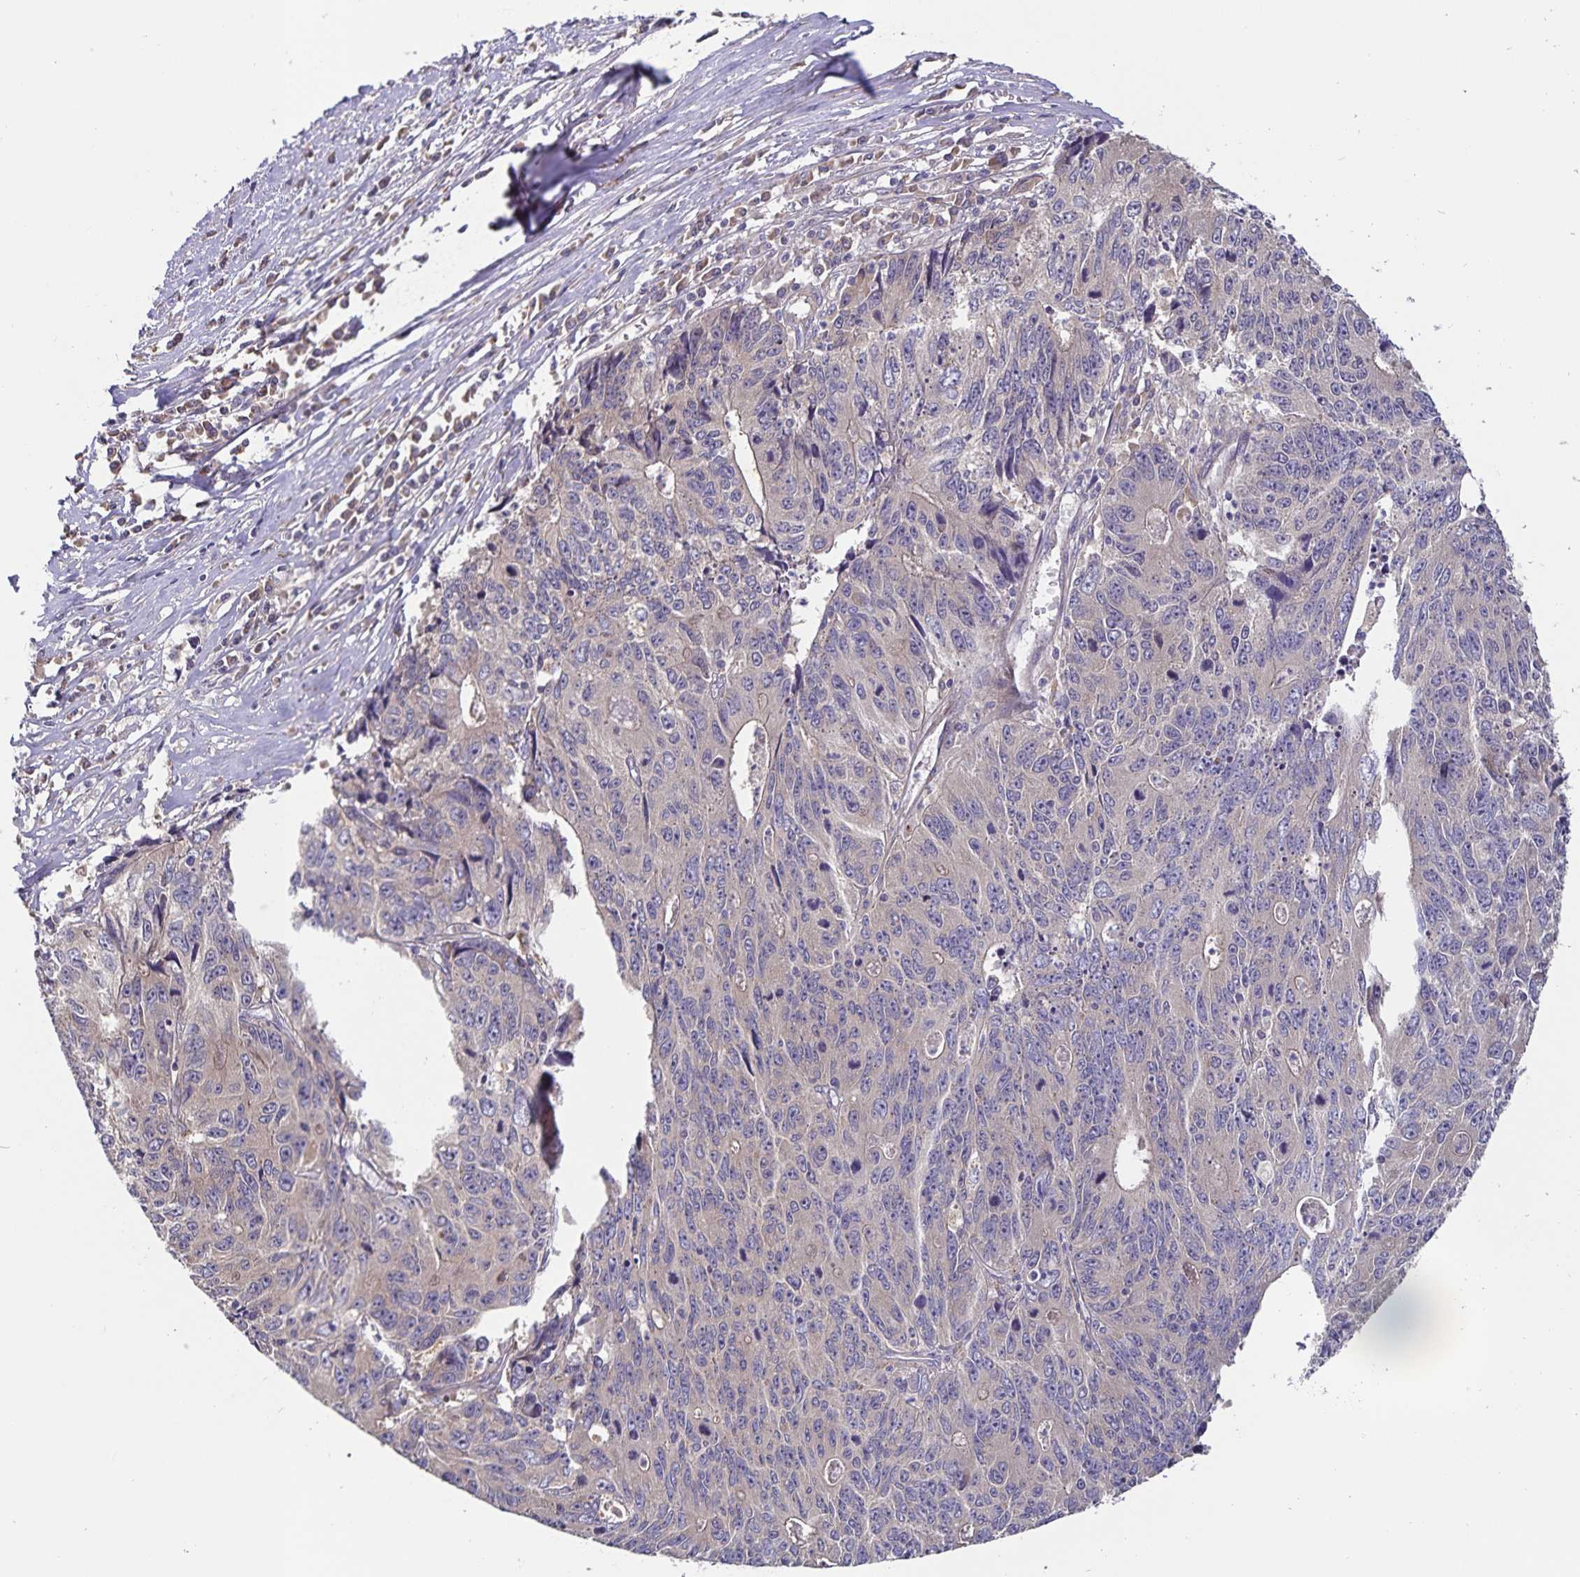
{"staining": {"intensity": "negative", "quantity": "none", "location": "none"}, "tissue": "liver cancer", "cell_type": "Tumor cells", "image_type": "cancer", "snomed": [{"axis": "morphology", "description": "Cholangiocarcinoma"}, {"axis": "topography", "description": "Liver"}], "caption": "The micrograph demonstrates no staining of tumor cells in liver cancer (cholangiocarcinoma).", "gene": "FBXL16", "patient": {"sex": "male", "age": 65}}